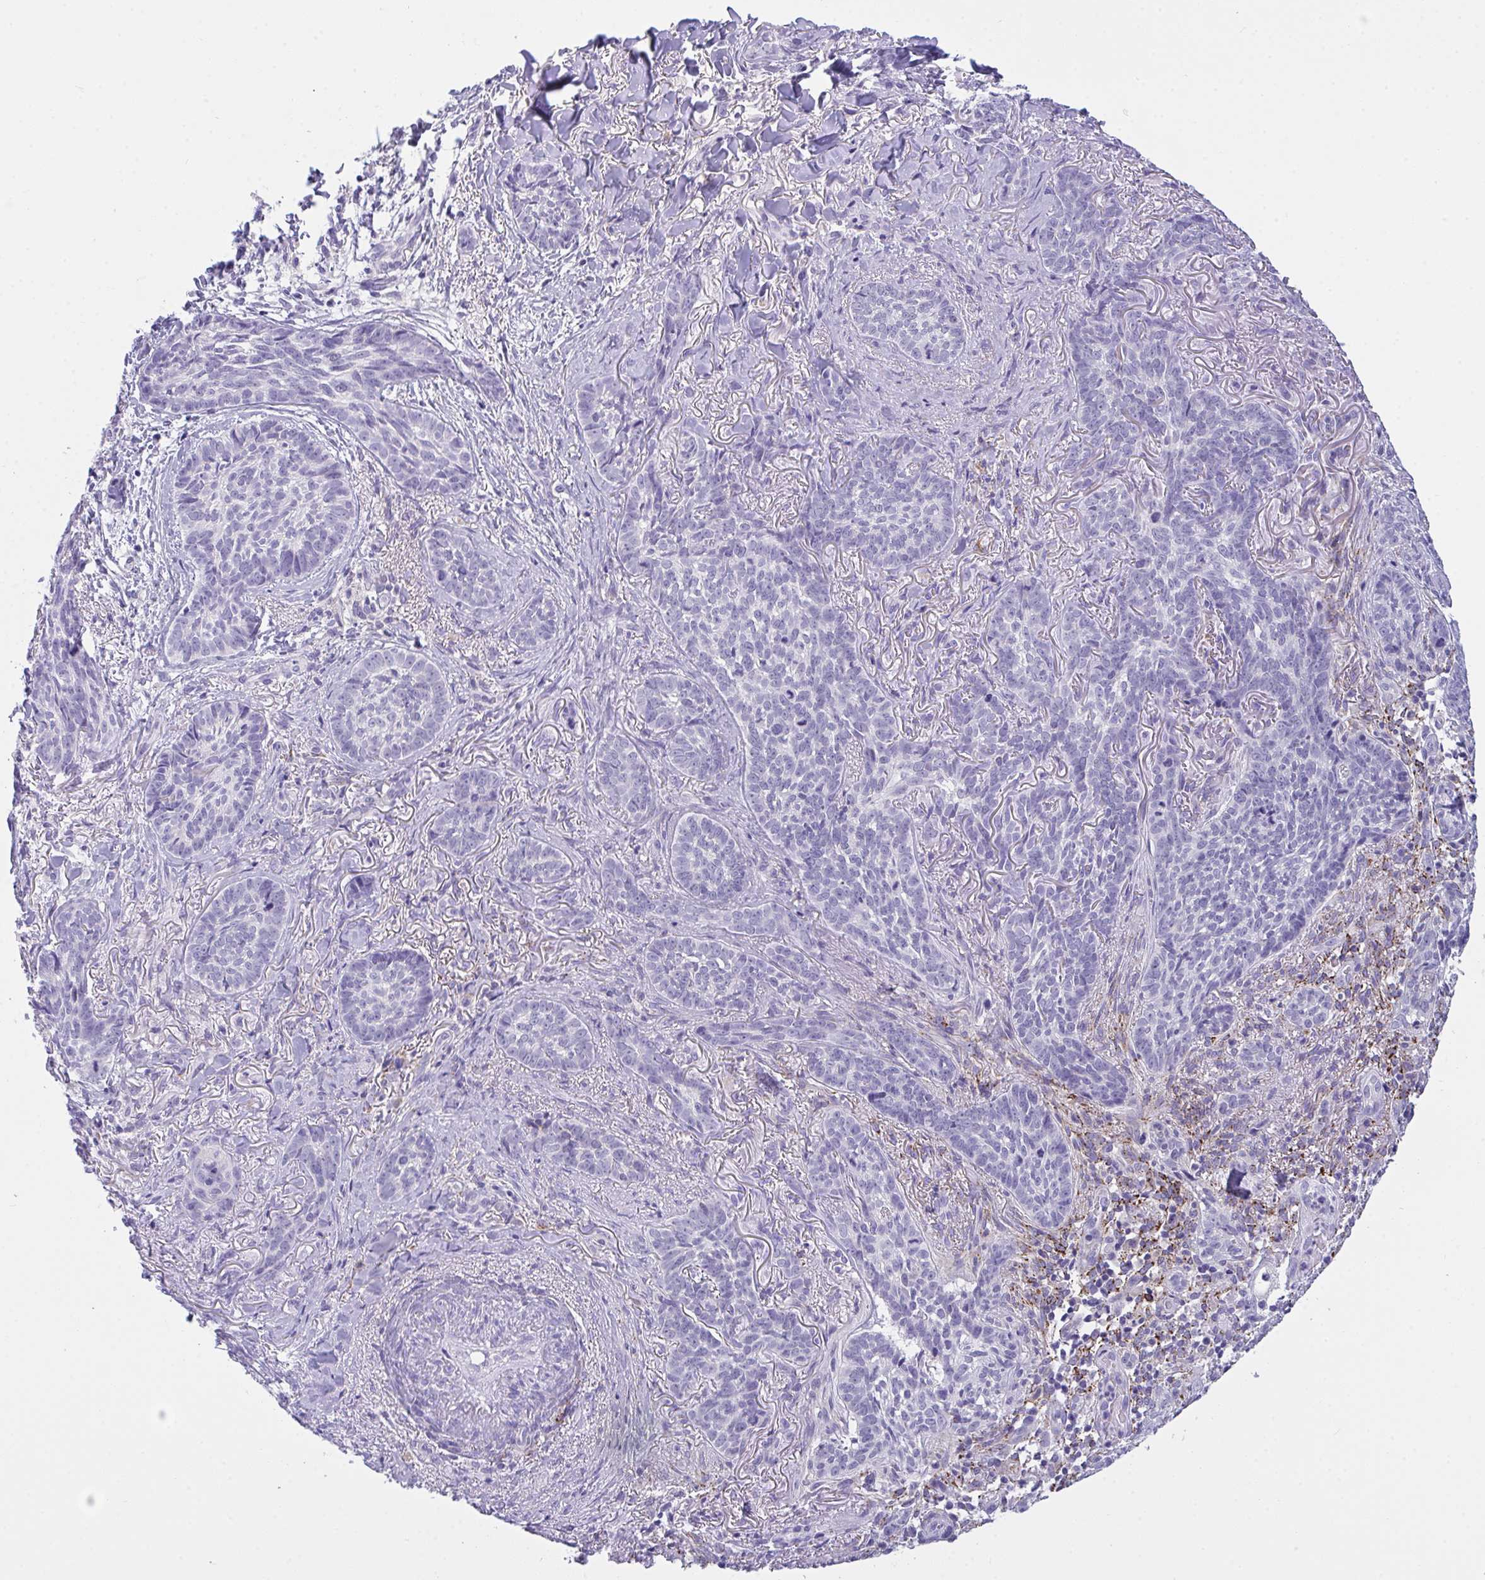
{"staining": {"intensity": "negative", "quantity": "none", "location": "none"}, "tissue": "skin cancer", "cell_type": "Tumor cells", "image_type": "cancer", "snomed": [{"axis": "morphology", "description": "Basal cell carcinoma"}, {"axis": "topography", "description": "Skin"}, {"axis": "topography", "description": "Skin of face"}], "caption": "The IHC histopathology image has no significant positivity in tumor cells of skin cancer tissue. Nuclei are stained in blue.", "gene": "SEMA6B", "patient": {"sex": "male", "age": 88}}